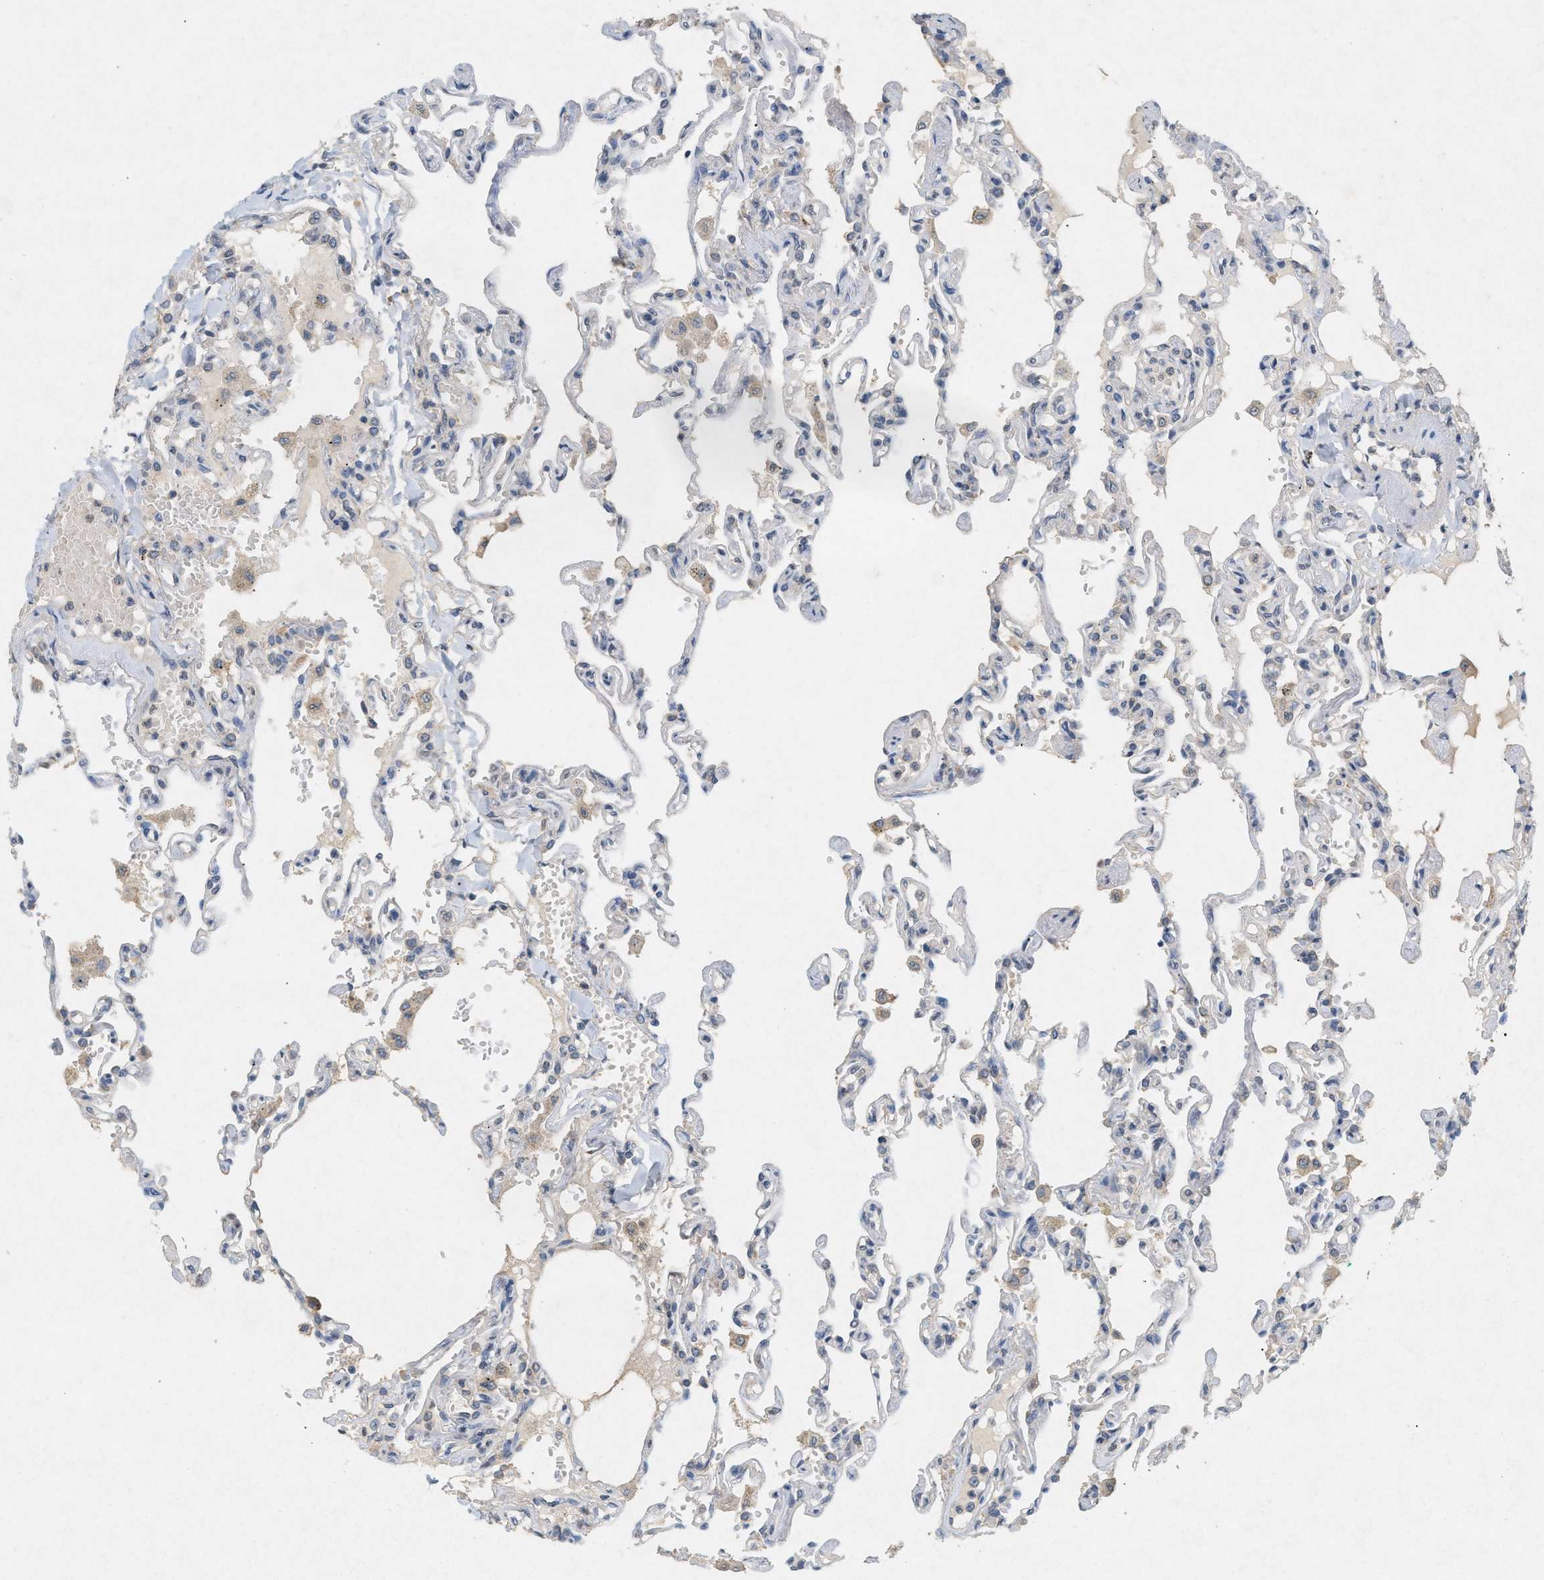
{"staining": {"intensity": "weak", "quantity": "<25%", "location": "cytoplasmic/membranous"}, "tissue": "lung", "cell_type": "Alveolar cells", "image_type": "normal", "snomed": [{"axis": "morphology", "description": "Normal tissue, NOS"}, {"axis": "topography", "description": "Lung"}], "caption": "Immunohistochemistry (IHC) image of unremarkable lung: lung stained with DAB displays no significant protein expression in alveolar cells. (Stains: DAB (3,3'-diaminobenzidine) immunohistochemistry (IHC) with hematoxylin counter stain, Microscopy: brightfield microscopy at high magnification).", "gene": "DCAF7", "patient": {"sex": "male", "age": 21}}